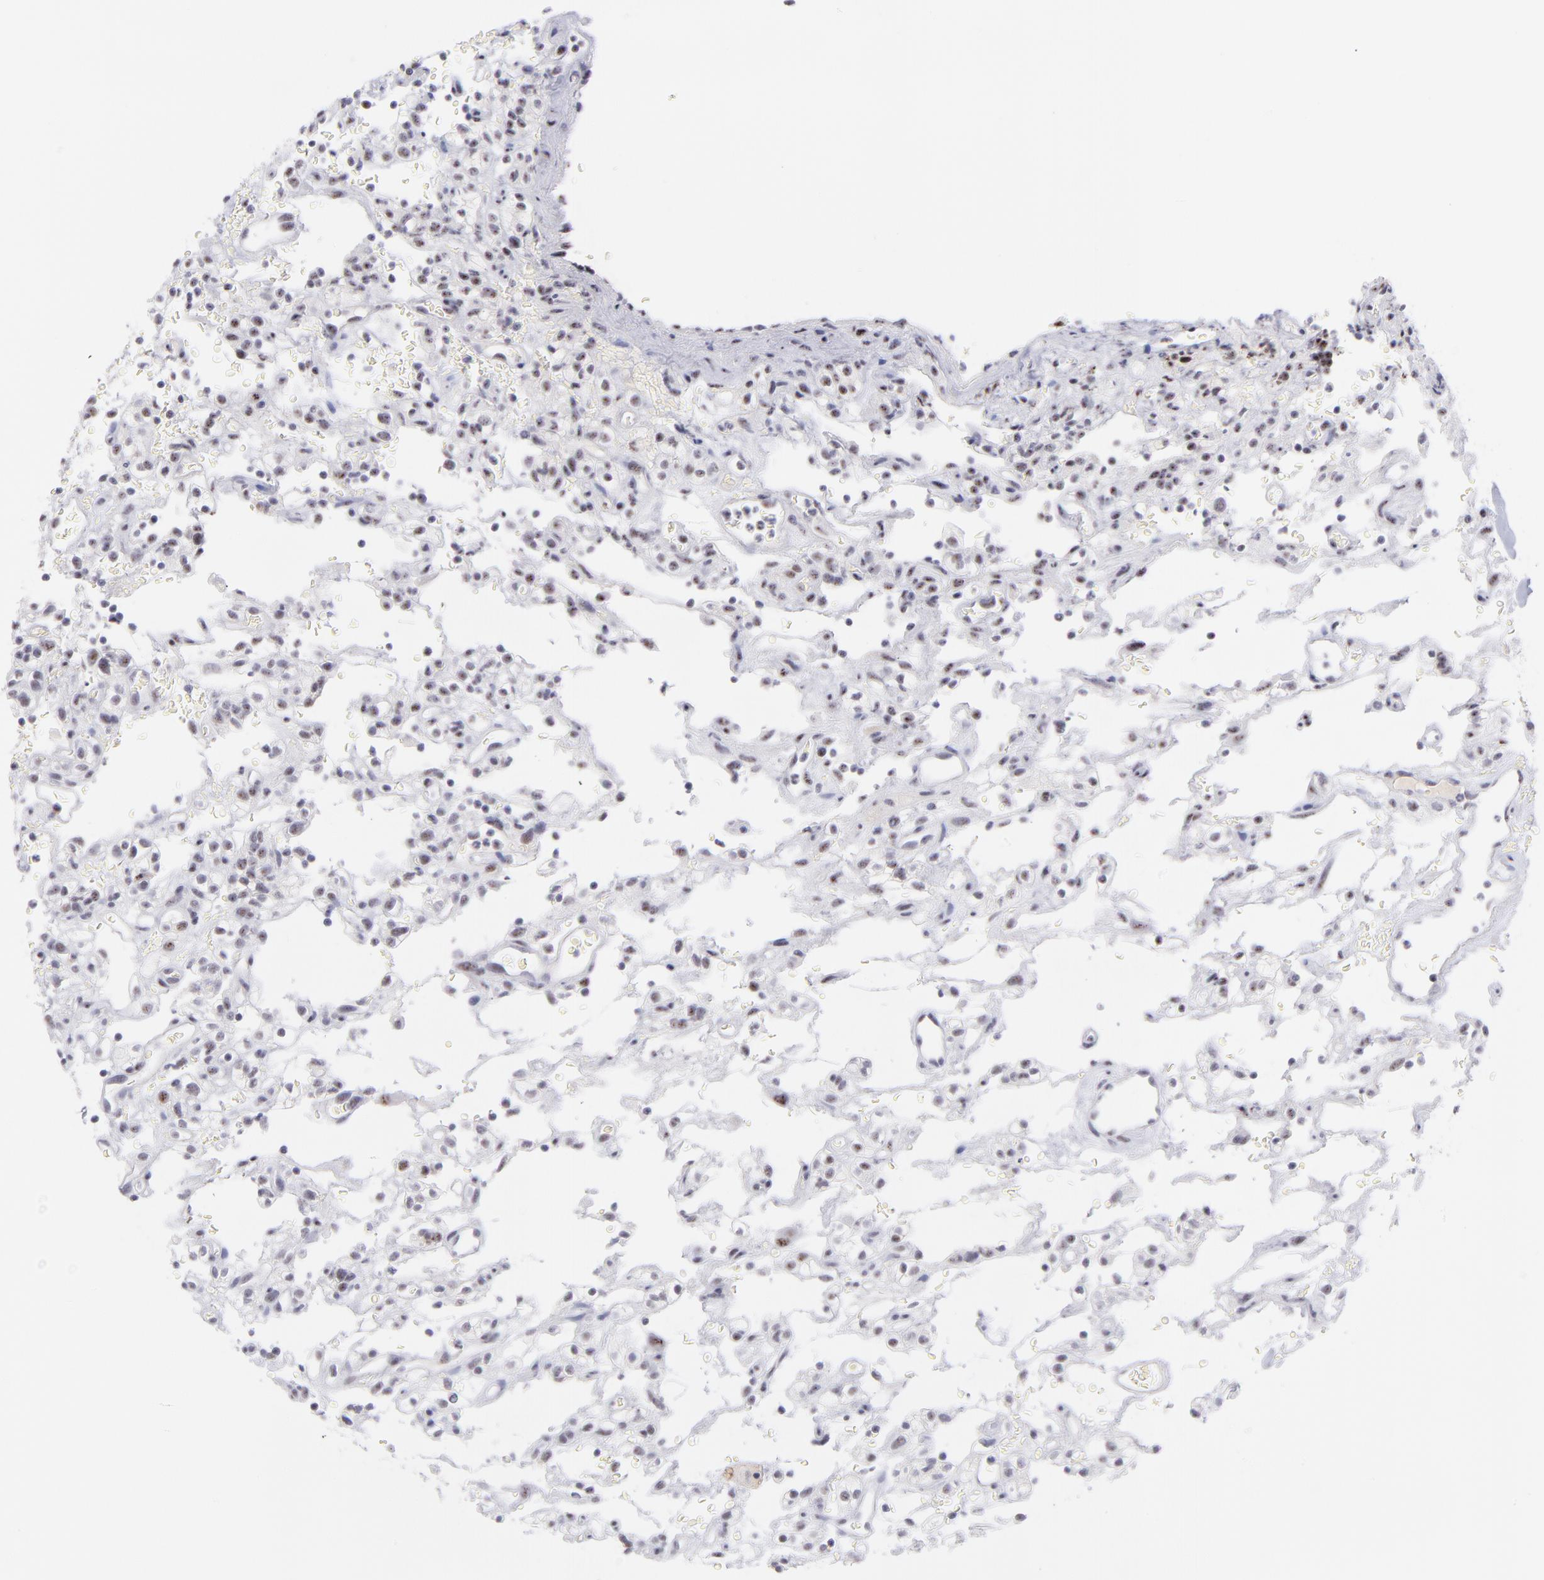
{"staining": {"intensity": "moderate", "quantity": "25%-75%", "location": "nuclear"}, "tissue": "renal cancer", "cell_type": "Tumor cells", "image_type": "cancer", "snomed": [{"axis": "morphology", "description": "Normal tissue, NOS"}, {"axis": "morphology", "description": "Adenocarcinoma, NOS"}, {"axis": "topography", "description": "Kidney"}], "caption": "This histopathology image displays immunohistochemistry staining of human renal adenocarcinoma, with medium moderate nuclear staining in about 25%-75% of tumor cells.", "gene": "CDC25C", "patient": {"sex": "female", "age": 72}}